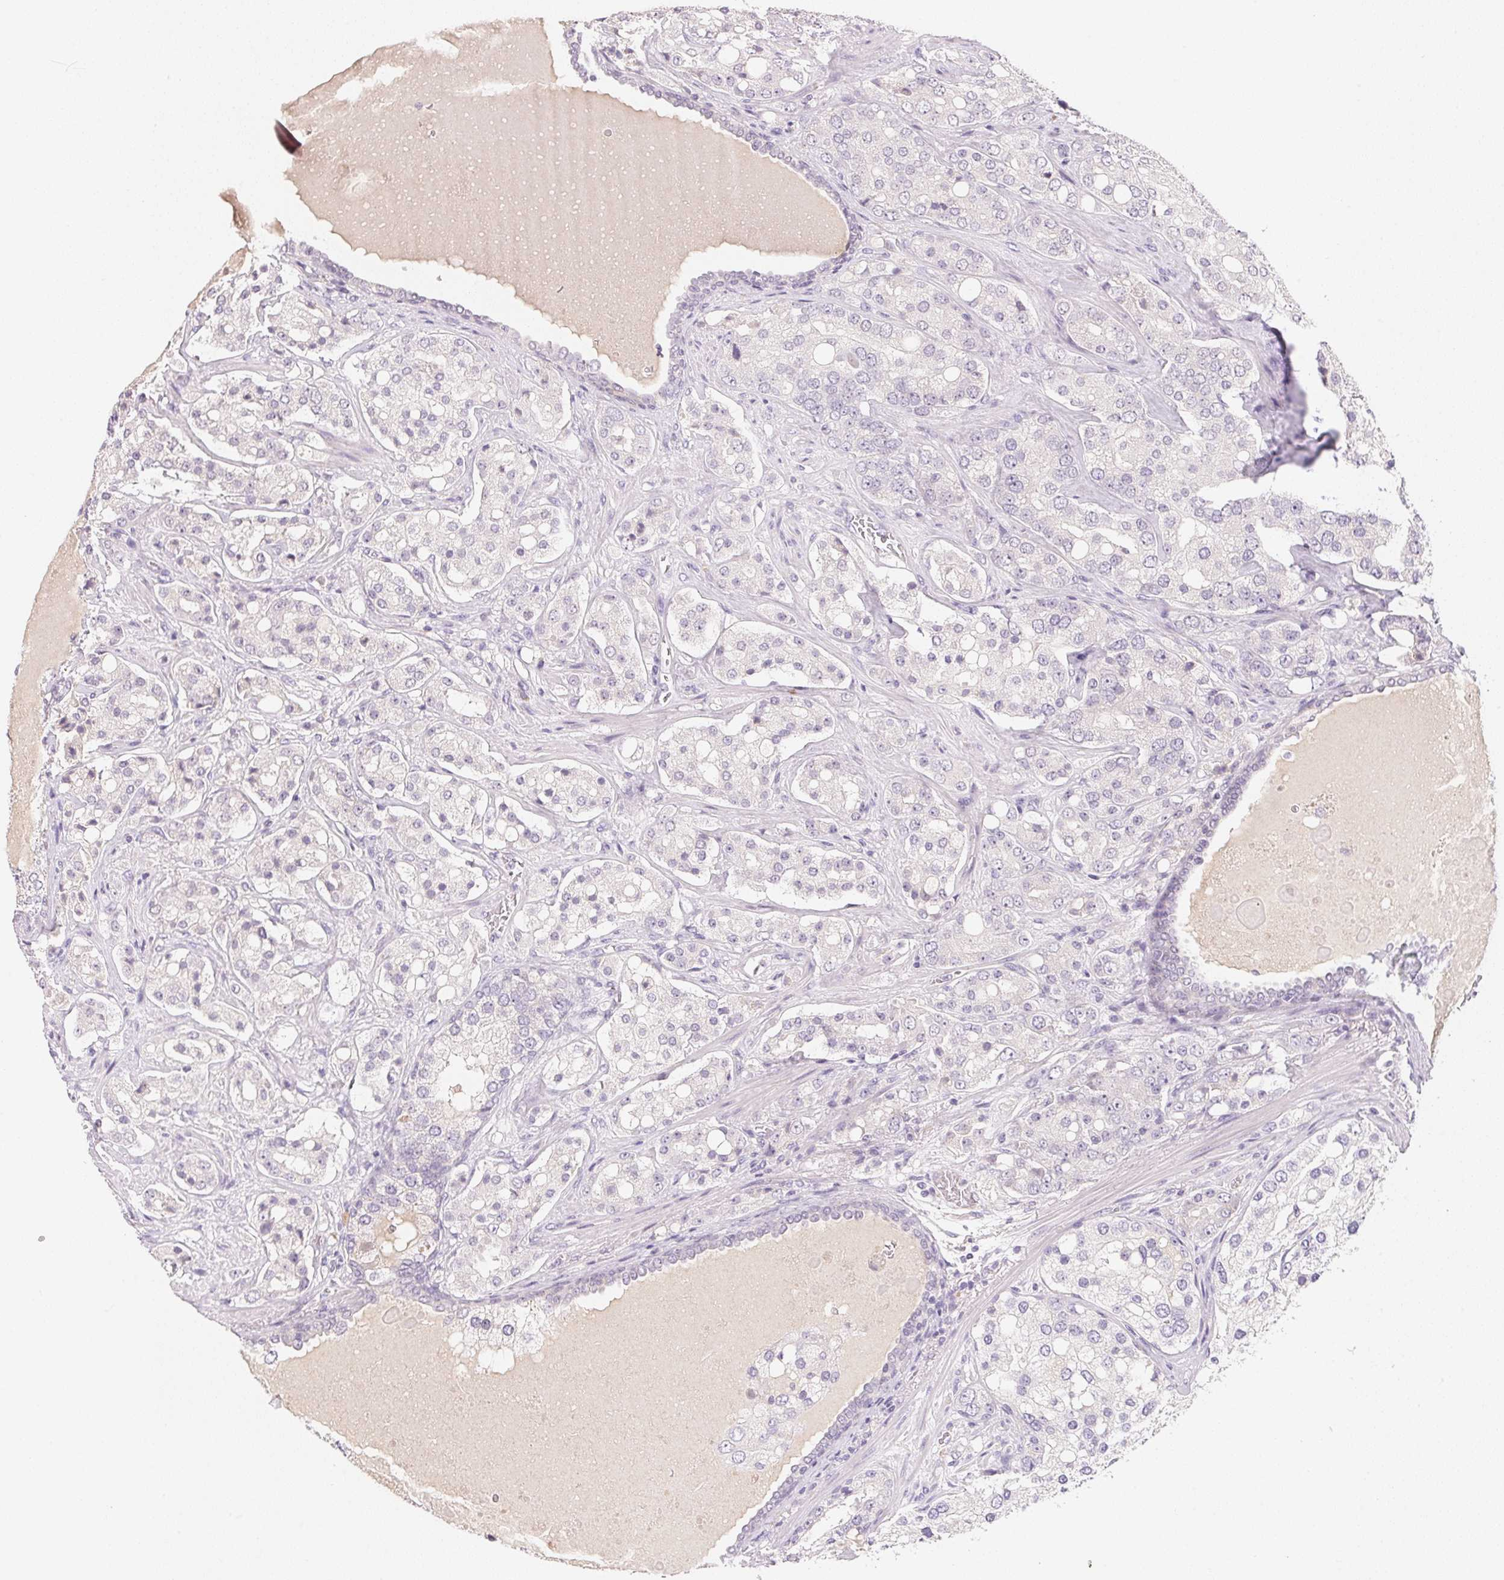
{"staining": {"intensity": "negative", "quantity": "none", "location": "none"}, "tissue": "prostate cancer", "cell_type": "Tumor cells", "image_type": "cancer", "snomed": [{"axis": "morphology", "description": "Adenocarcinoma, High grade"}, {"axis": "topography", "description": "Prostate"}], "caption": "This is a image of immunohistochemistry staining of prostate cancer (high-grade adenocarcinoma), which shows no expression in tumor cells. The staining was performed using DAB to visualize the protein expression in brown, while the nuclei were stained in blue with hematoxylin (Magnification: 20x).", "gene": "MCOLN3", "patient": {"sex": "male", "age": 67}}